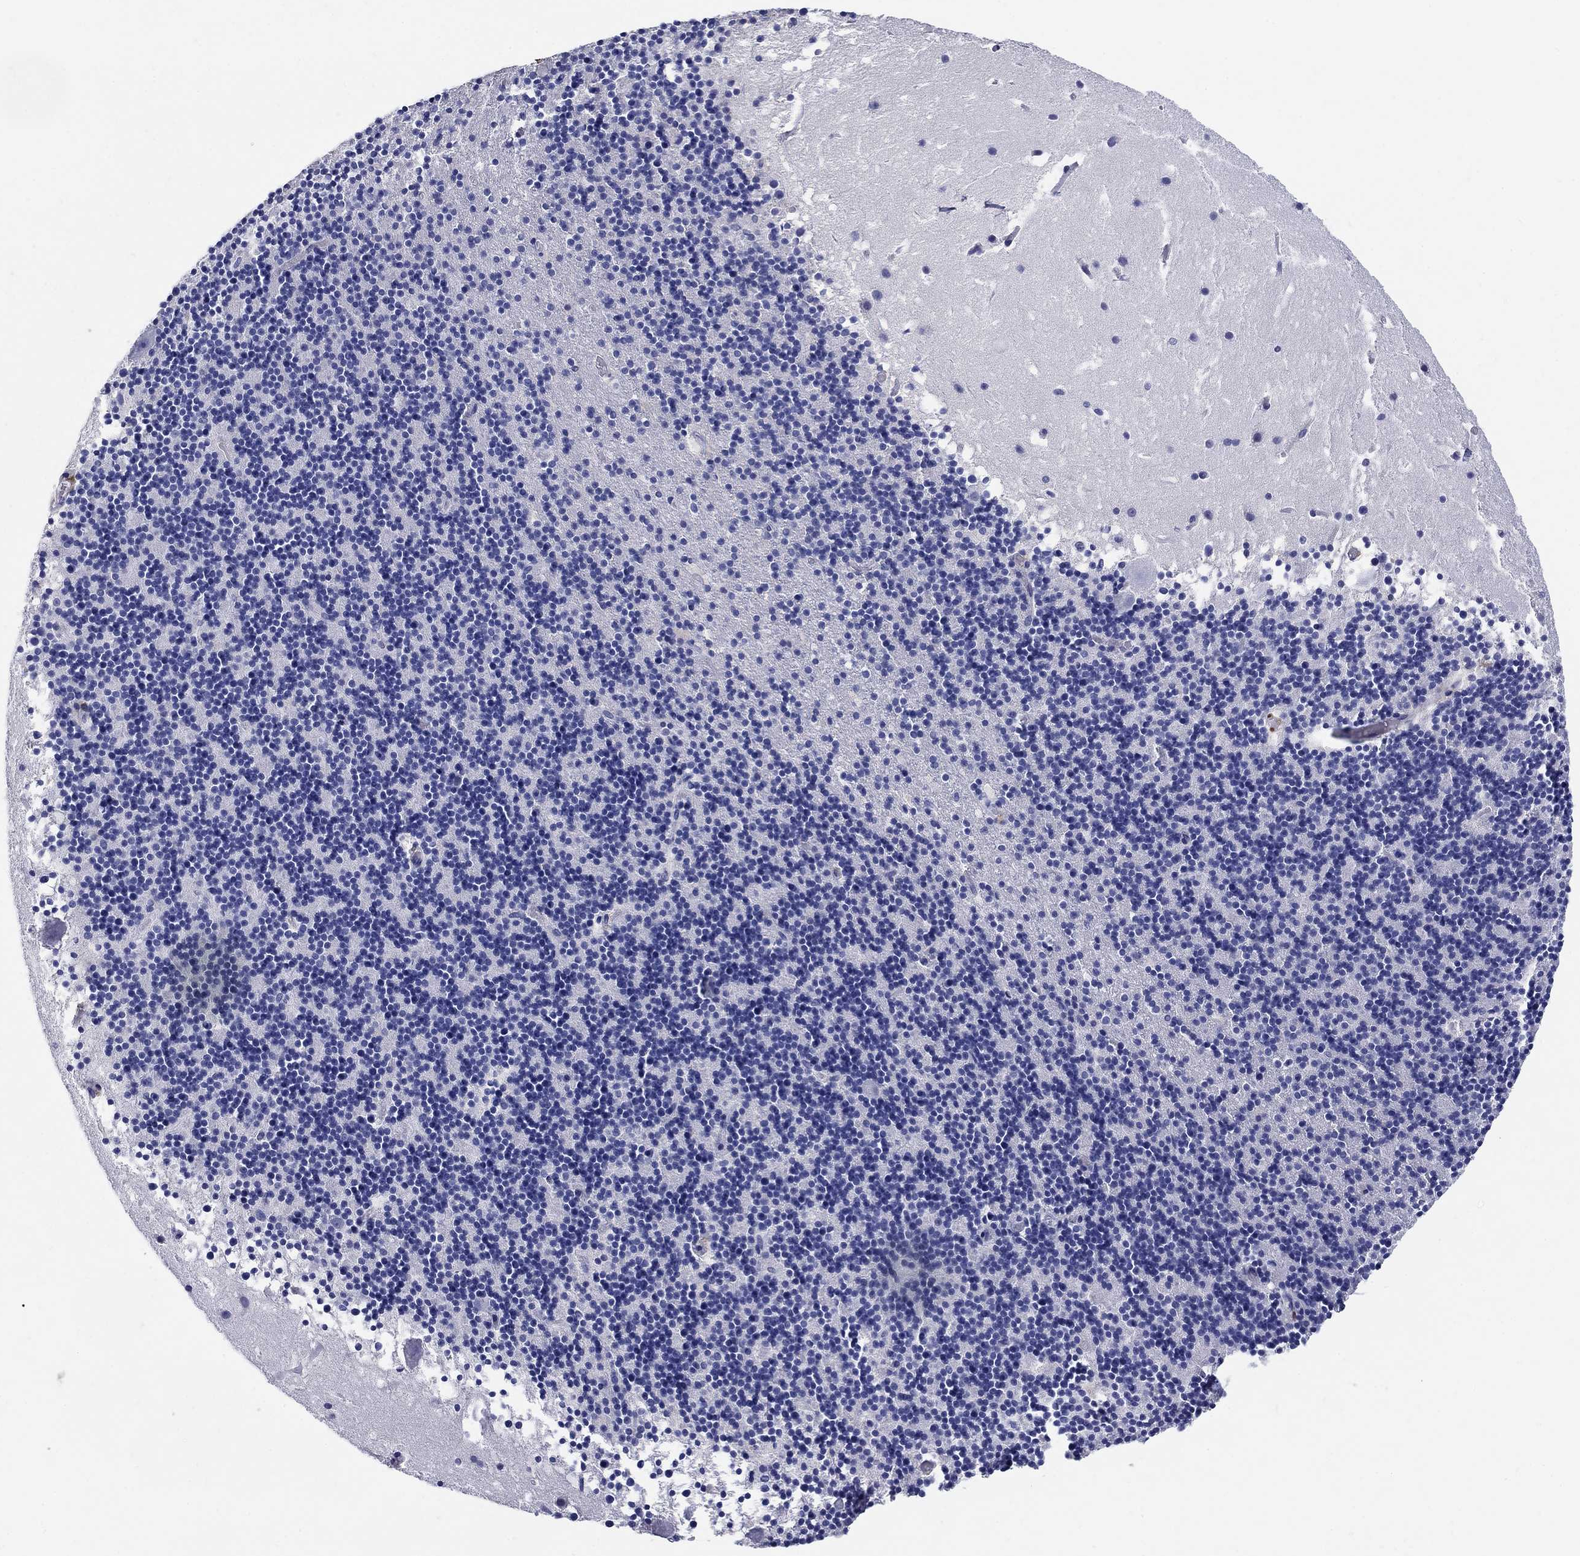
{"staining": {"intensity": "negative", "quantity": "none", "location": "none"}, "tissue": "cerebellum", "cell_type": "Cells in granular layer", "image_type": "normal", "snomed": [{"axis": "morphology", "description": "Normal tissue, NOS"}, {"axis": "topography", "description": "Cerebellum"}], "caption": "This micrograph is of unremarkable cerebellum stained with immunohistochemistry (IHC) to label a protein in brown with the nuclei are counter-stained blue. There is no staining in cells in granular layer.", "gene": "AKR1C1", "patient": {"sex": "male", "age": 37}}